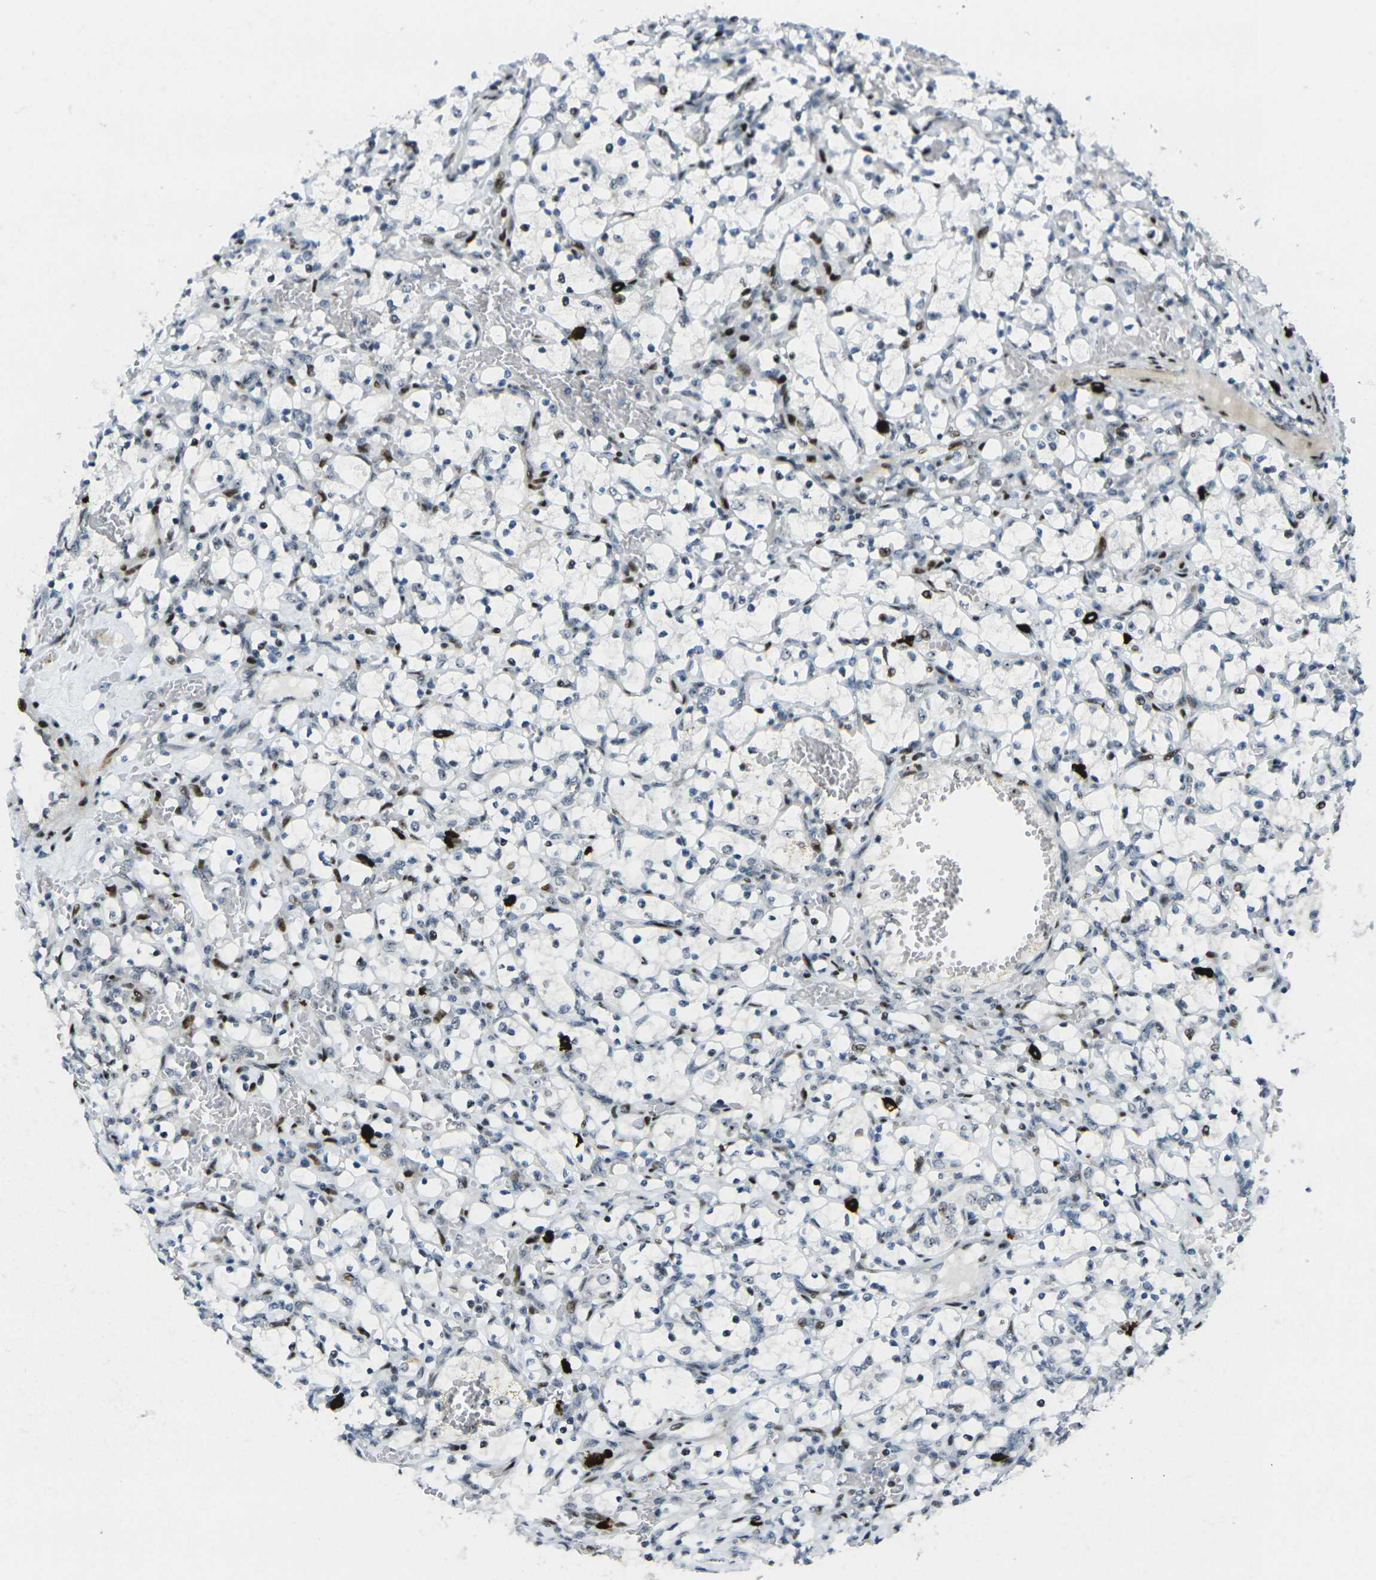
{"staining": {"intensity": "moderate", "quantity": "<25%", "location": "nuclear"}, "tissue": "renal cancer", "cell_type": "Tumor cells", "image_type": "cancer", "snomed": [{"axis": "morphology", "description": "Adenocarcinoma, NOS"}, {"axis": "topography", "description": "Kidney"}], "caption": "There is low levels of moderate nuclear positivity in tumor cells of renal cancer (adenocarcinoma), as demonstrated by immunohistochemical staining (brown color).", "gene": "UBE2C", "patient": {"sex": "female", "age": 69}}